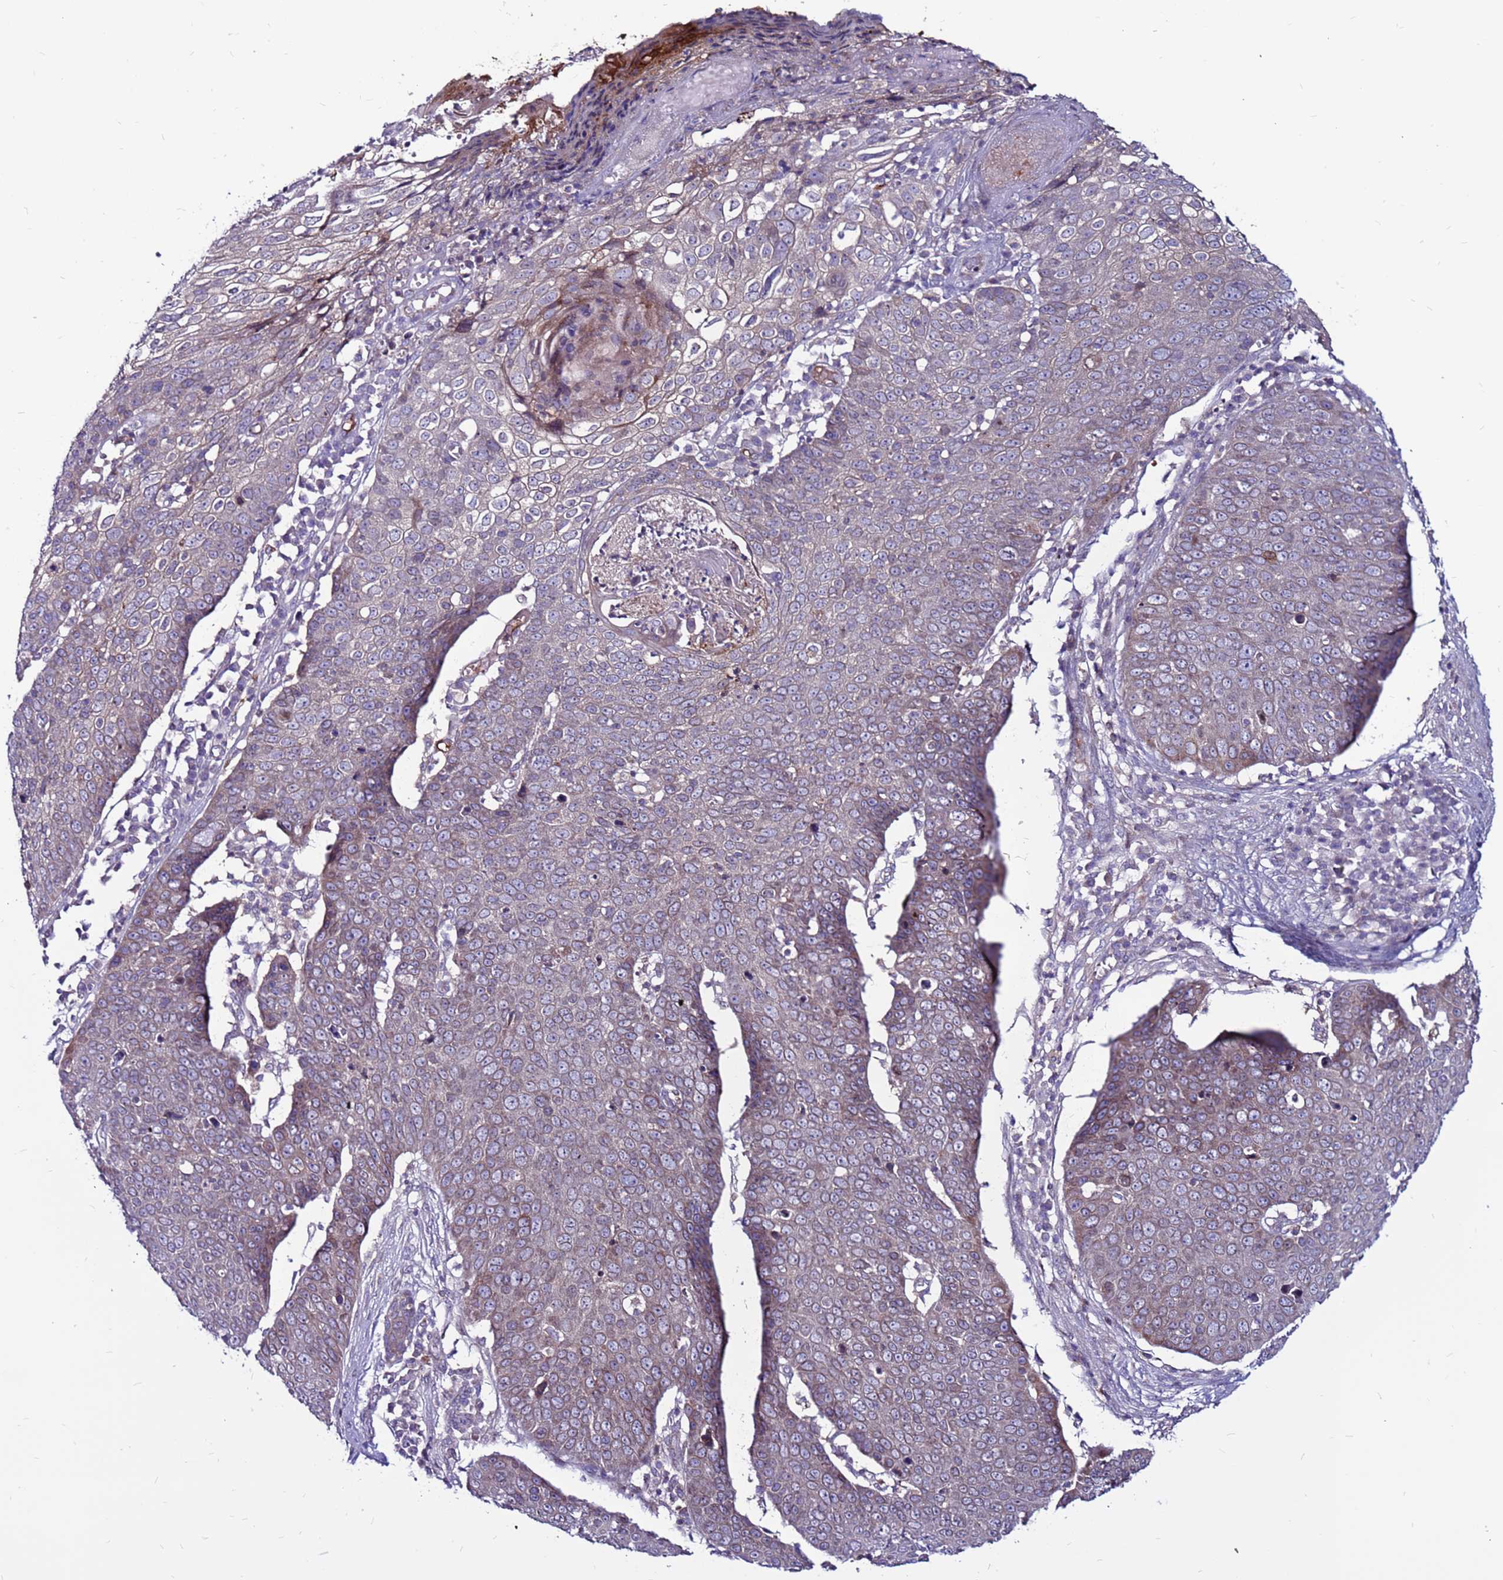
{"staining": {"intensity": "weak", "quantity": "<25%", "location": "cytoplasmic/membranous"}, "tissue": "skin cancer", "cell_type": "Tumor cells", "image_type": "cancer", "snomed": [{"axis": "morphology", "description": "Squamous cell carcinoma, NOS"}, {"axis": "topography", "description": "Skin"}], "caption": "DAB (3,3'-diaminobenzidine) immunohistochemical staining of human skin cancer (squamous cell carcinoma) shows no significant positivity in tumor cells.", "gene": "CCDC71", "patient": {"sex": "male", "age": 71}}